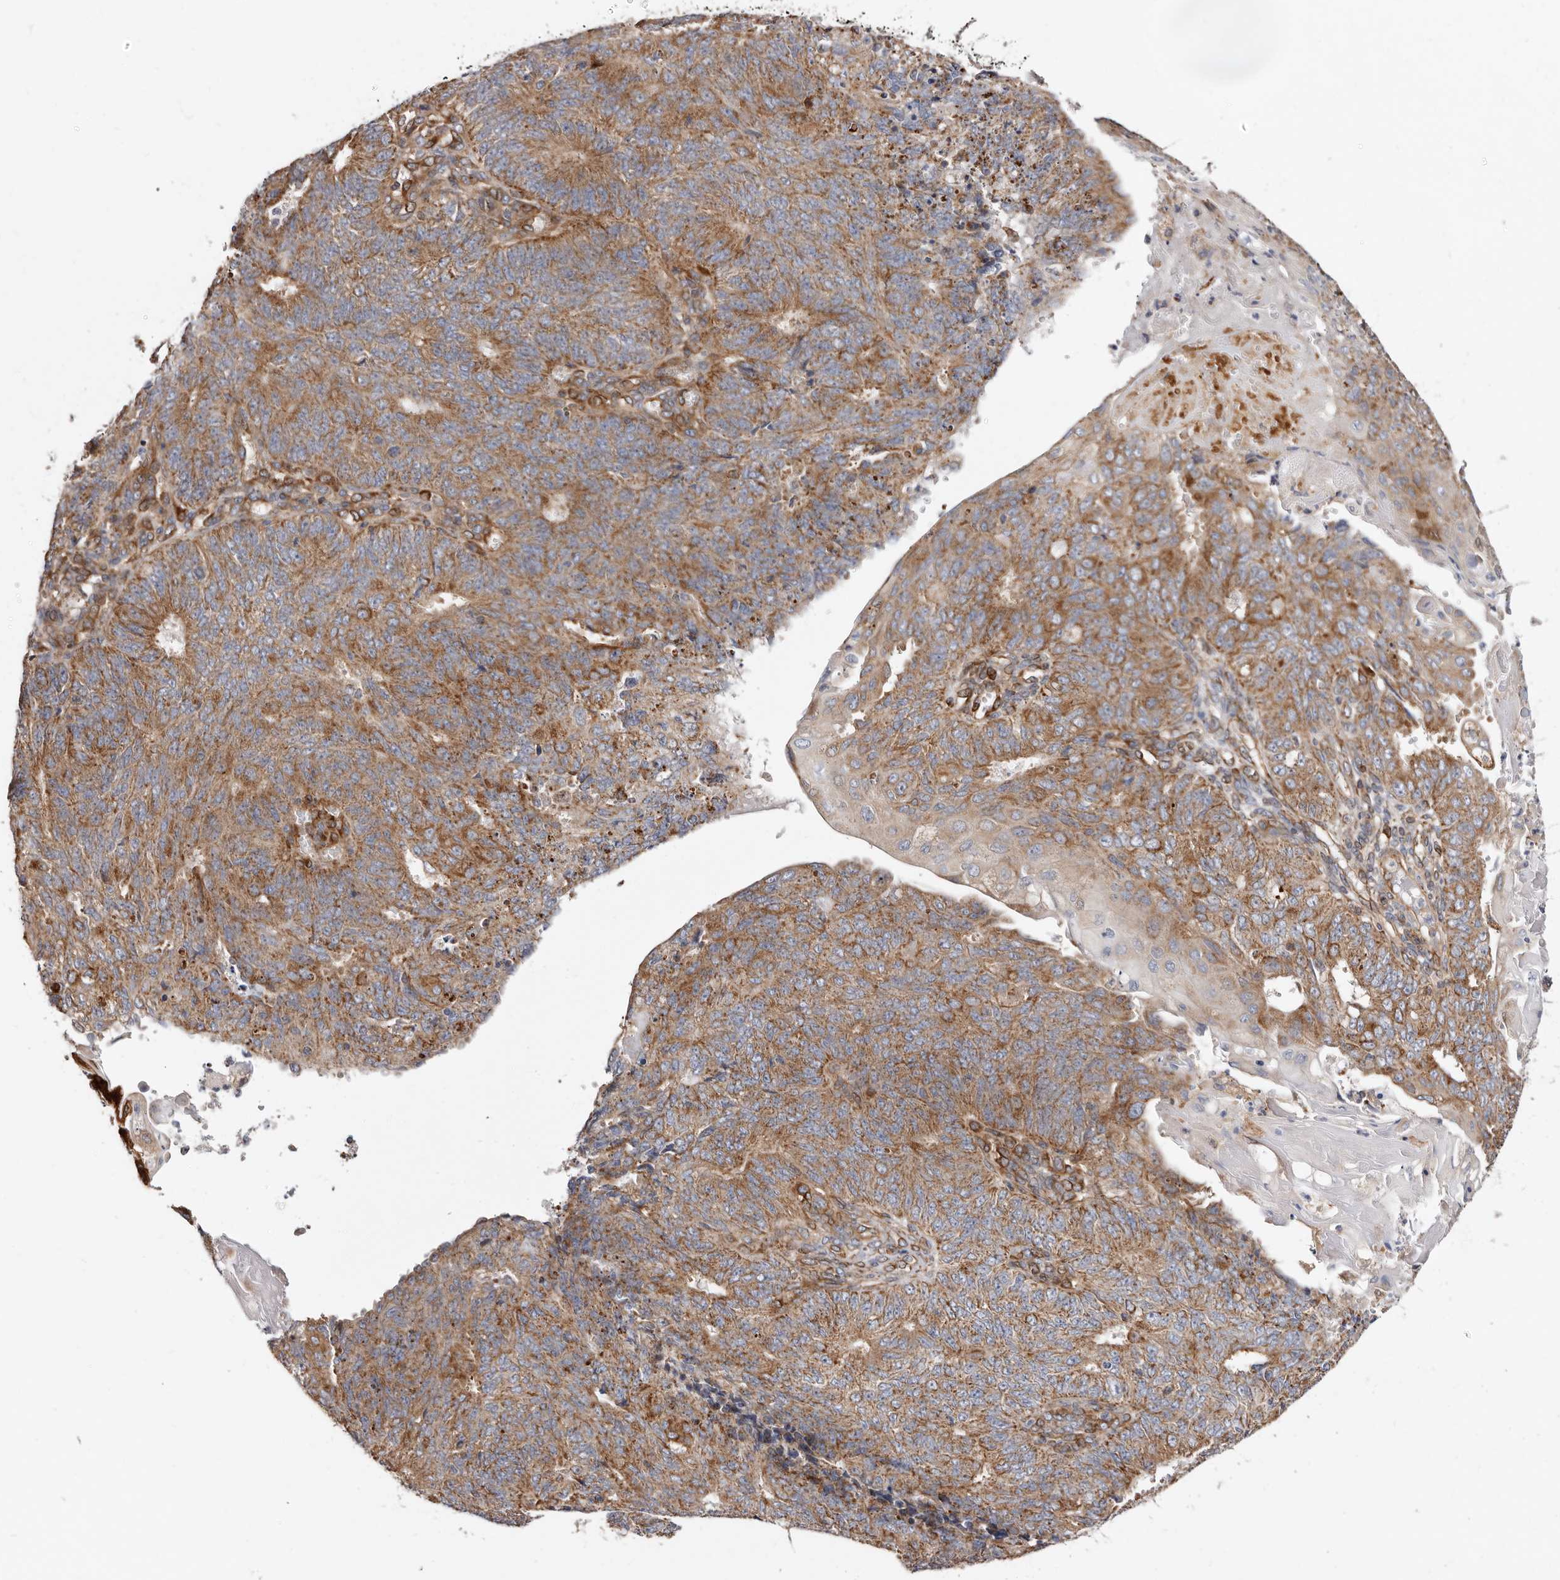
{"staining": {"intensity": "moderate", "quantity": ">75%", "location": "cytoplasmic/membranous"}, "tissue": "endometrial cancer", "cell_type": "Tumor cells", "image_type": "cancer", "snomed": [{"axis": "morphology", "description": "Adenocarcinoma, NOS"}, {"axis": "topography", "description": "Endometrium"}], "caption": "Endometrial cancer (adenocarcinoma) stained for a protein (brown) demonstrates moderate cytoplasmic/membranous positive expression in approximately >75% of tumor cells.", "gene": "COQ8B", "patient": {"sex": "female", "age": 32}}